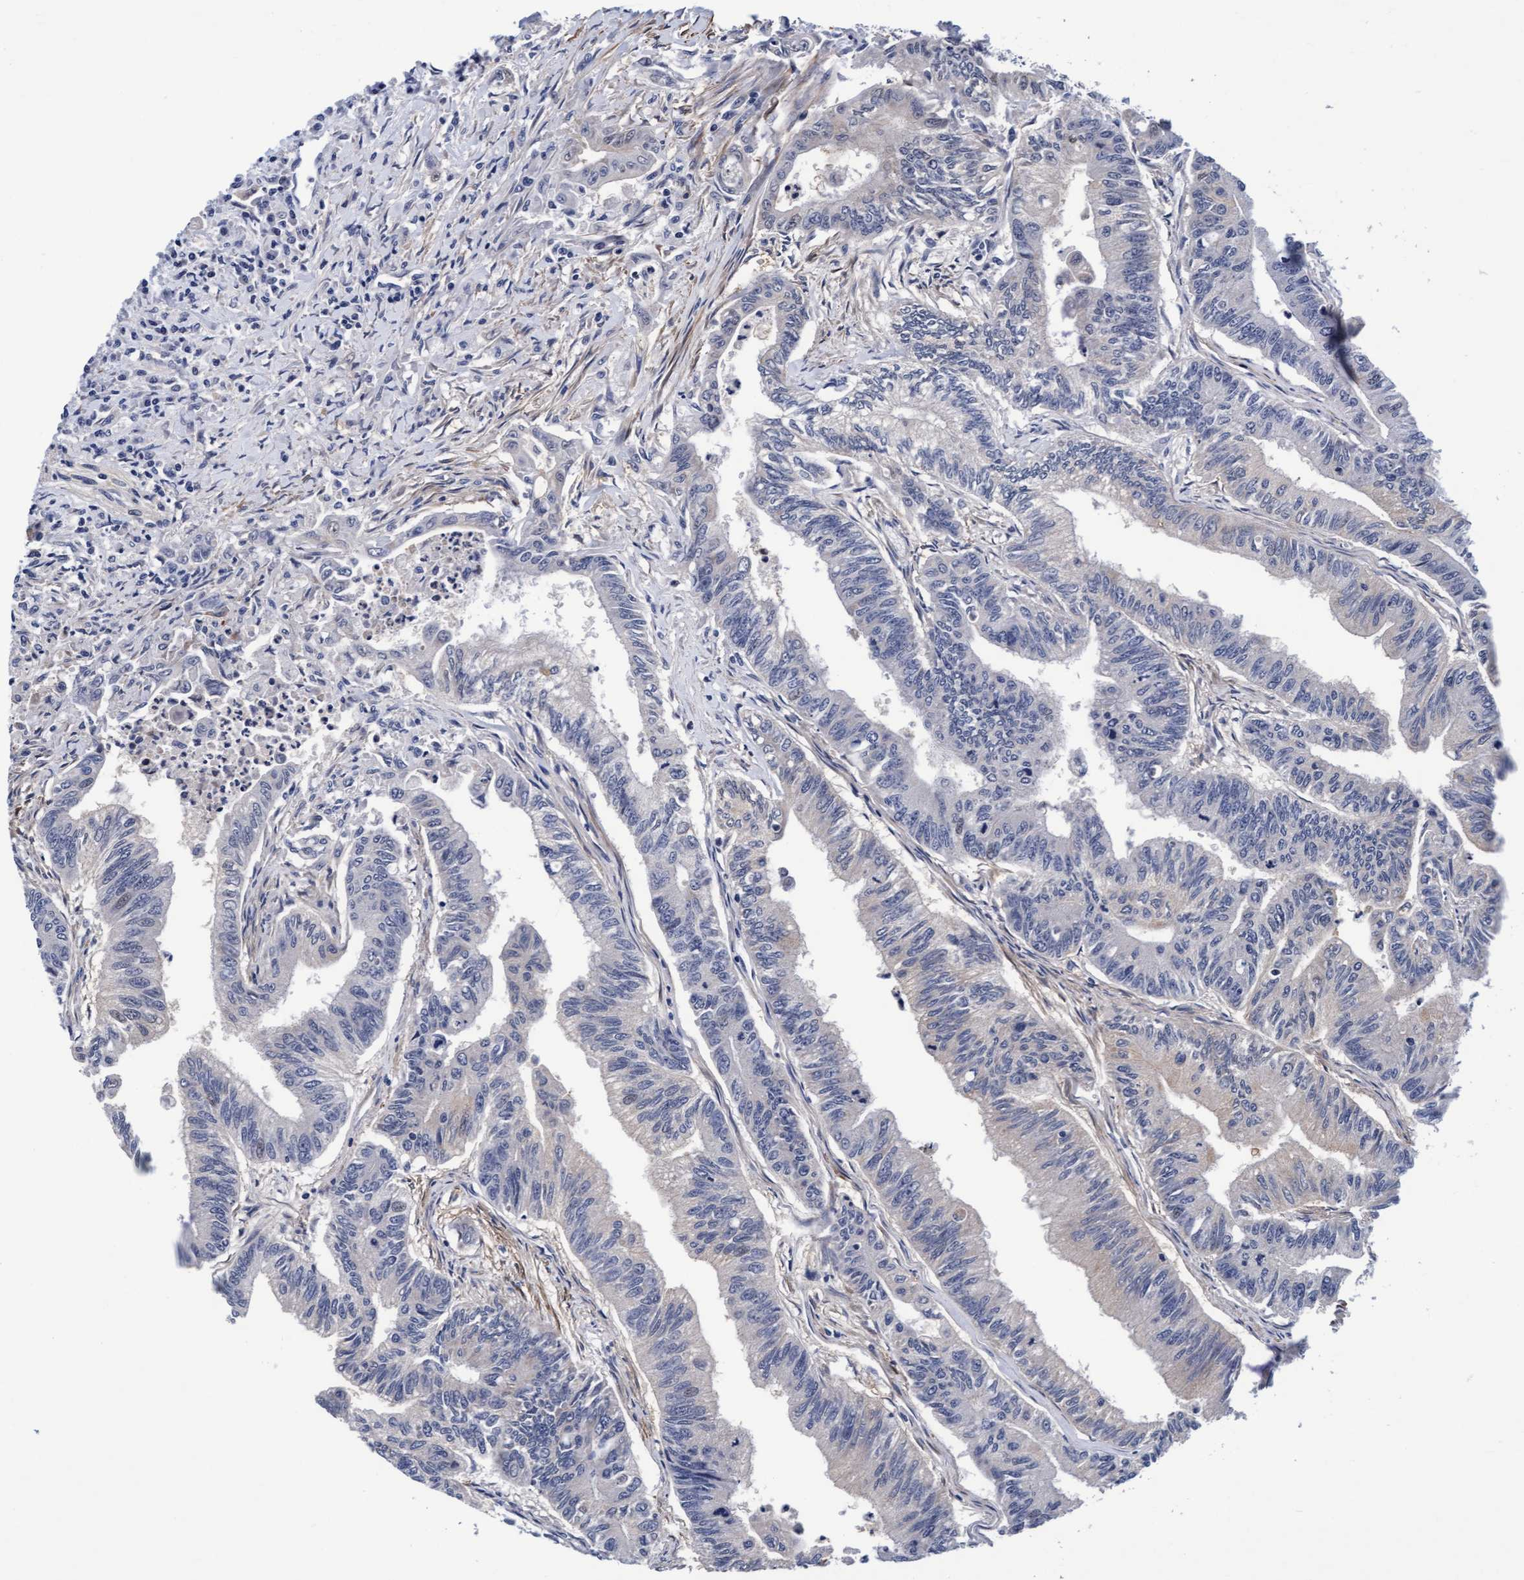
{"staining": {"intensity": "negative", "quantity": "none", "location": "none"}, "tissue": "colorectal cancer", "cell_type": "Tumor cells", "image_type": "cancer", "snomed": [{"axis": "morphology", "description": "Adenoma, NOS"}, {"axis": "morphology", "description": "Adenocarcinoma, NOS"}, {"axis": "topography", "description": "Colon"}], "caption": "A high-resolution image shows immunohistochemistry (IHC) staining of adenoma (colorectal), which displays no significant positivity in tumor cells. Brightfield microscopy of IHC stained with DAB (3,3'-diaminobenzidine) (brown) and hematoxylin (blue), captured at high magnification.", "gene": "EFCAB13", "patient": {"sex": "male", "age": 79}}